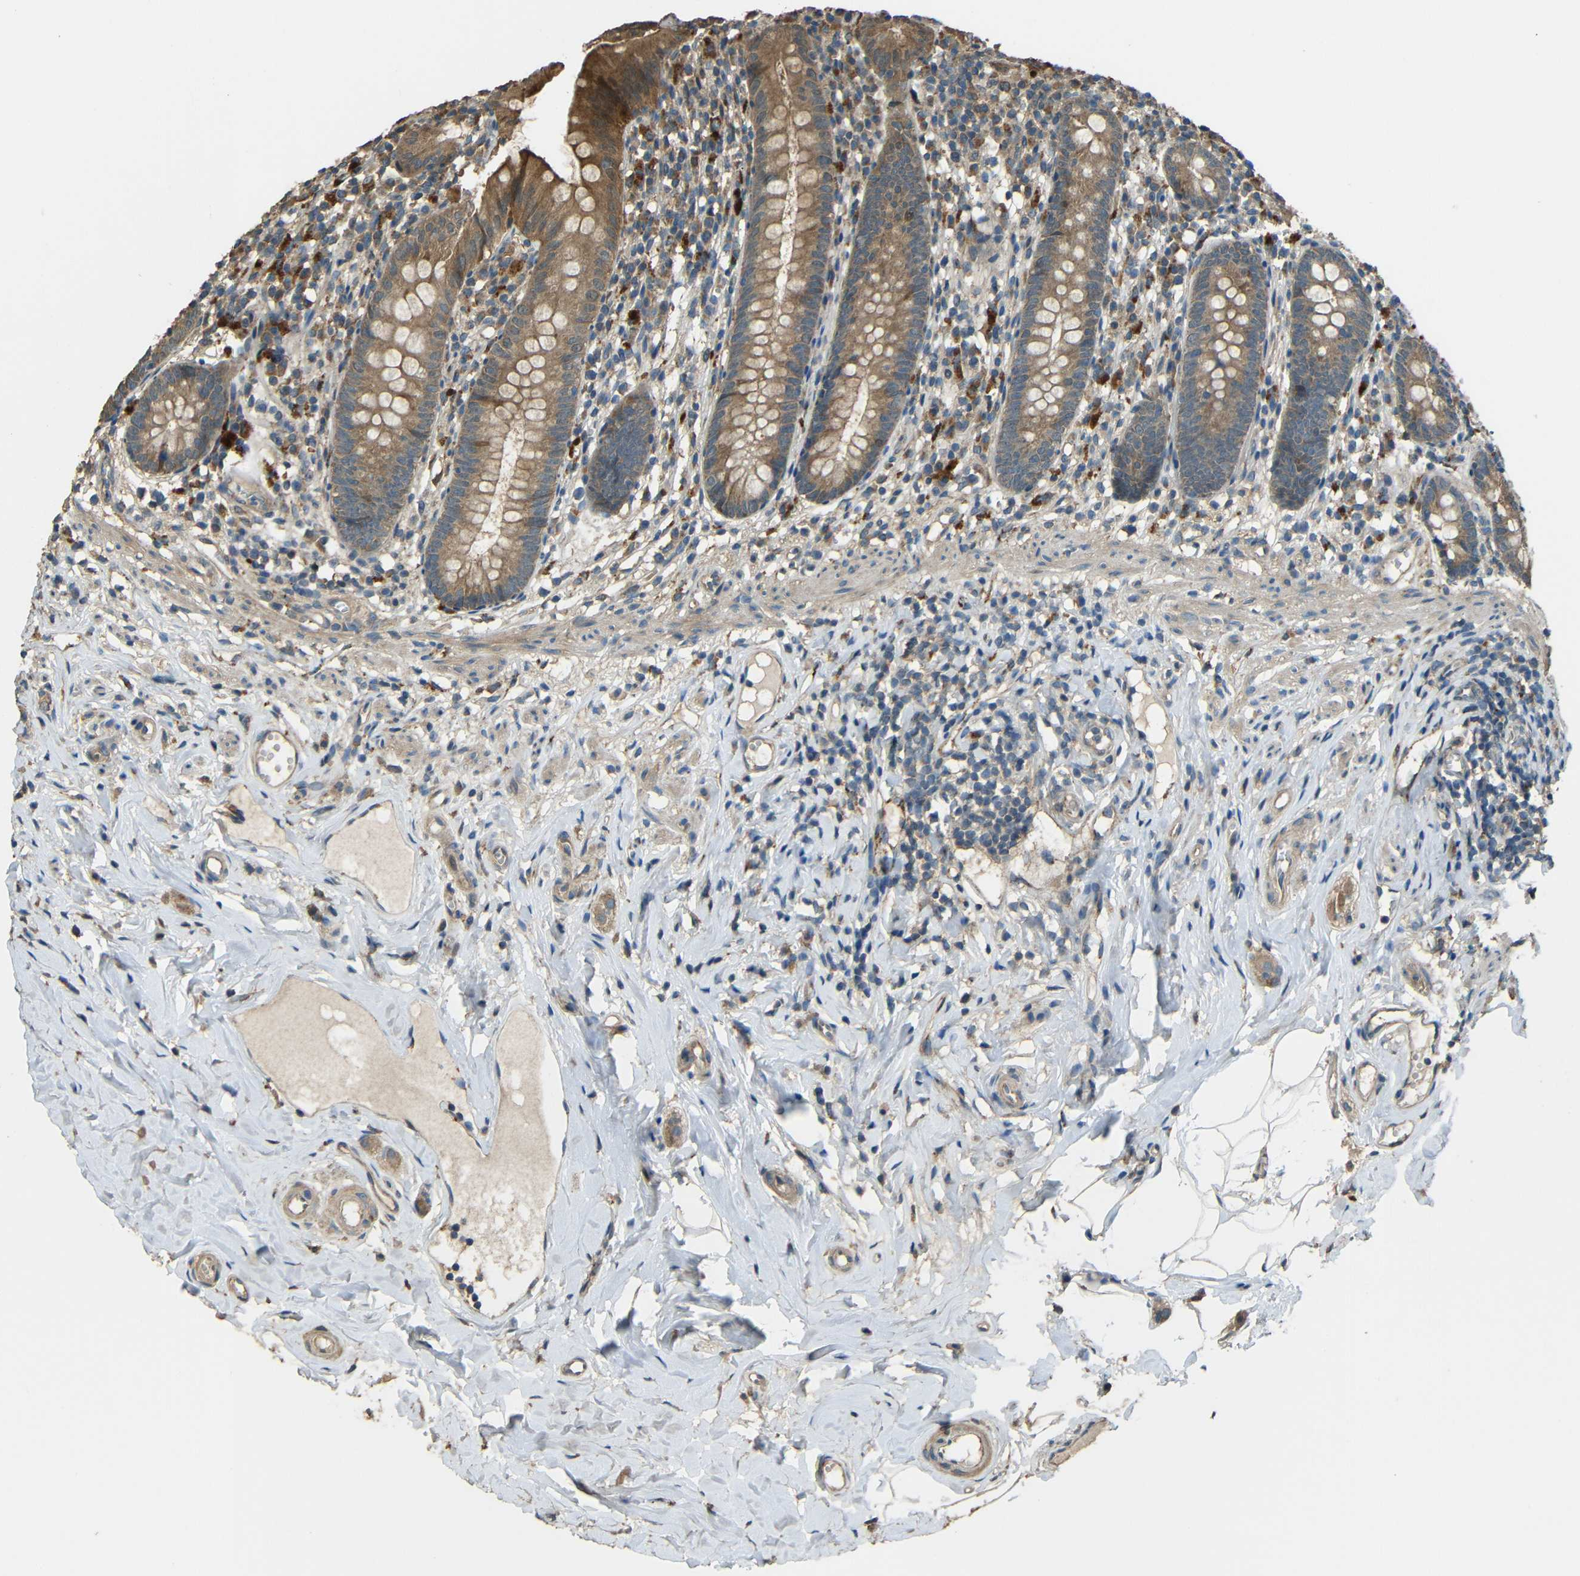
{"staining": {"intensity": "moderate", "quantity": ">75%", "location": "cytoplasmic/membranous"}, "tissue": "appendix", "cell_type": "Glandular cells", "image_type": "normal", "snomed": [{"axis": "morphology", "description": "Normal tissue, NOS"}, {"axis": "topography", "description": "Appendix"}], "caption": "Immunohistochemistry (DAB) staining of unremarkable appendix displays moderate cytoplasmic/membranous protein expression in approximately >75% of glandular cells.", "gene": "ACACA", "patient": {"sex": "male", "age": 52}}